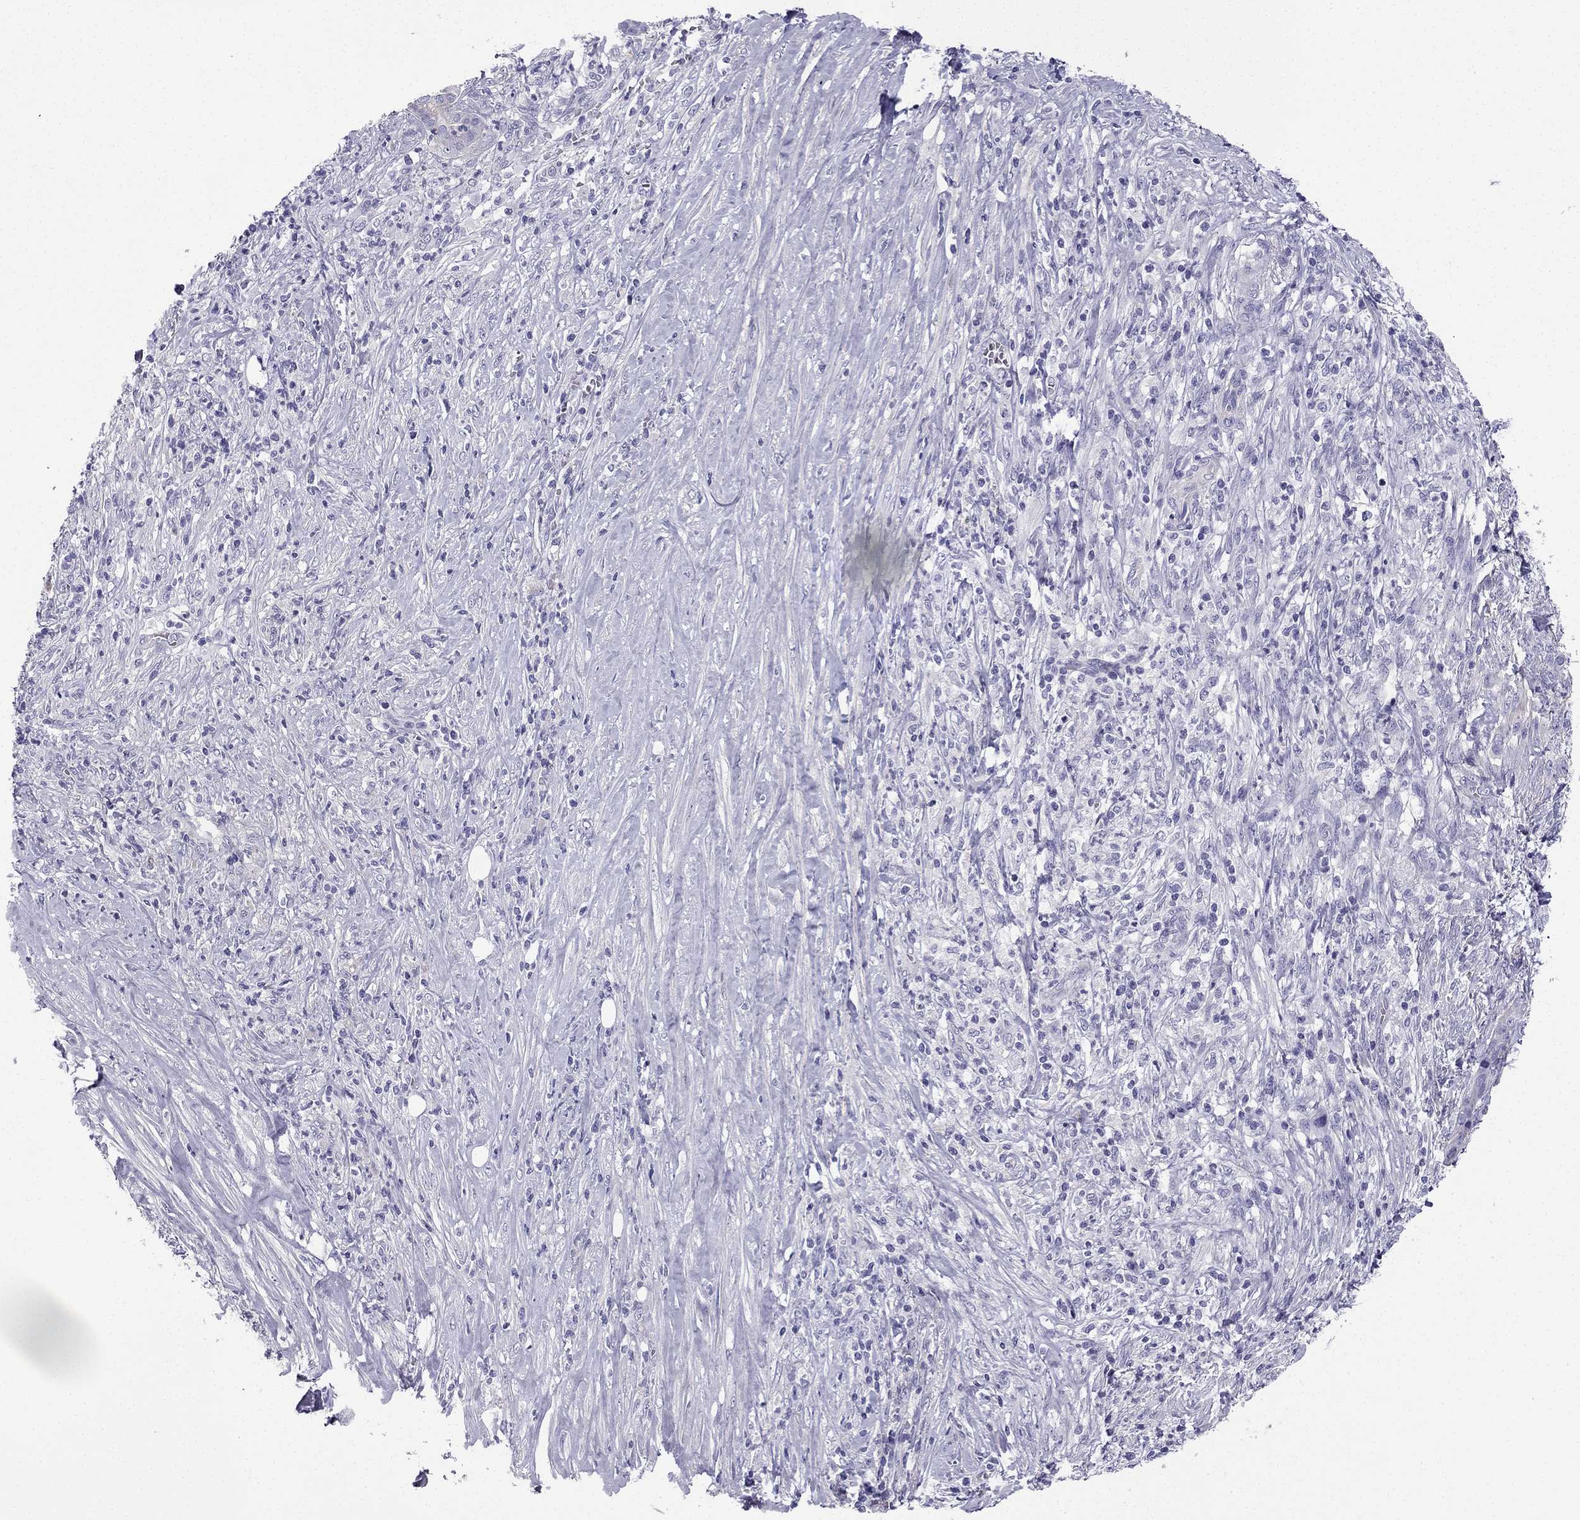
{"staining": {"intensity": "negative", "quantity": "none", "location": "none"}, "tissue": "pancreatic cancer", "cell_type": "Tumor cells", "image_type": "cancer", "snomed": [{"axis": "morphology", "description": "Adenocarcinoma, NOS"}, {"axis": "topography", "description": "Pancreas"}], "caption": "Immunohistochemistry image of neoplastic tissue: human adenocarcinoma (pancreatic) stained with DAB (3,3'-diaminobenzidine) shows no significant protein positivity in tumor cells. (Brightfield microscopy of DAB (3,3'-diaminobenzidine) immunohistochemistry at high magnification).", "gene": "GJA8", "patient": {"sex": "male", "age": 57}}